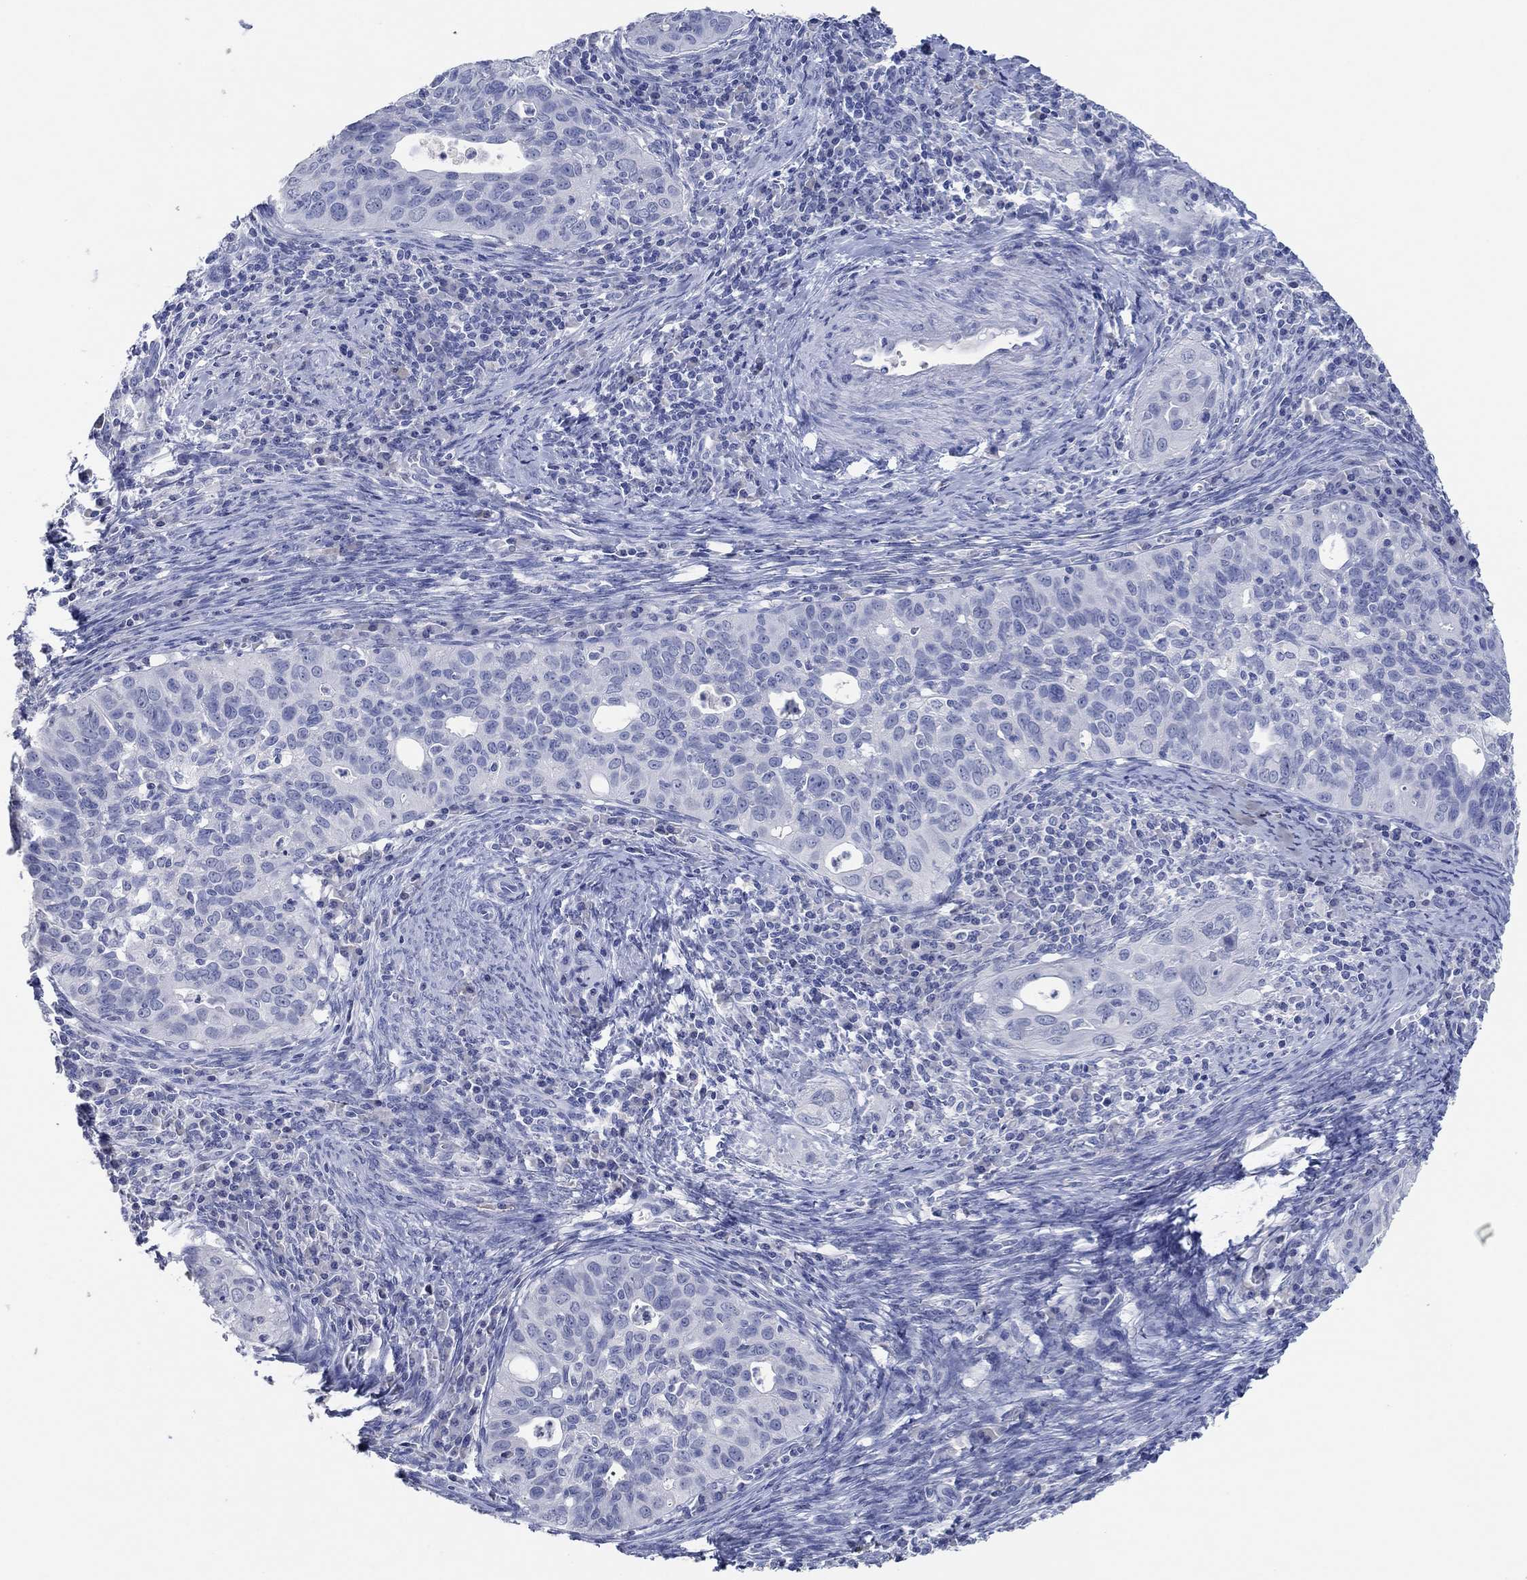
{"staining": {"intensity": "negative", "quantity": "none", "location": "none"}, "tissue": "cervical cancer", "cell_type": "Tumor cells", "image_type": "cancer", "snomed": [{"axis": "morphology", "description": "Squamous cell carcinoma, NOS"}, {"axis": "topography", "description": "Cervix"}], "caption": "Tumor cells show no significant protein expression in cervical cancer.", "gene": "POU5F1", "patient": {"sex": "female", "age": 26}}